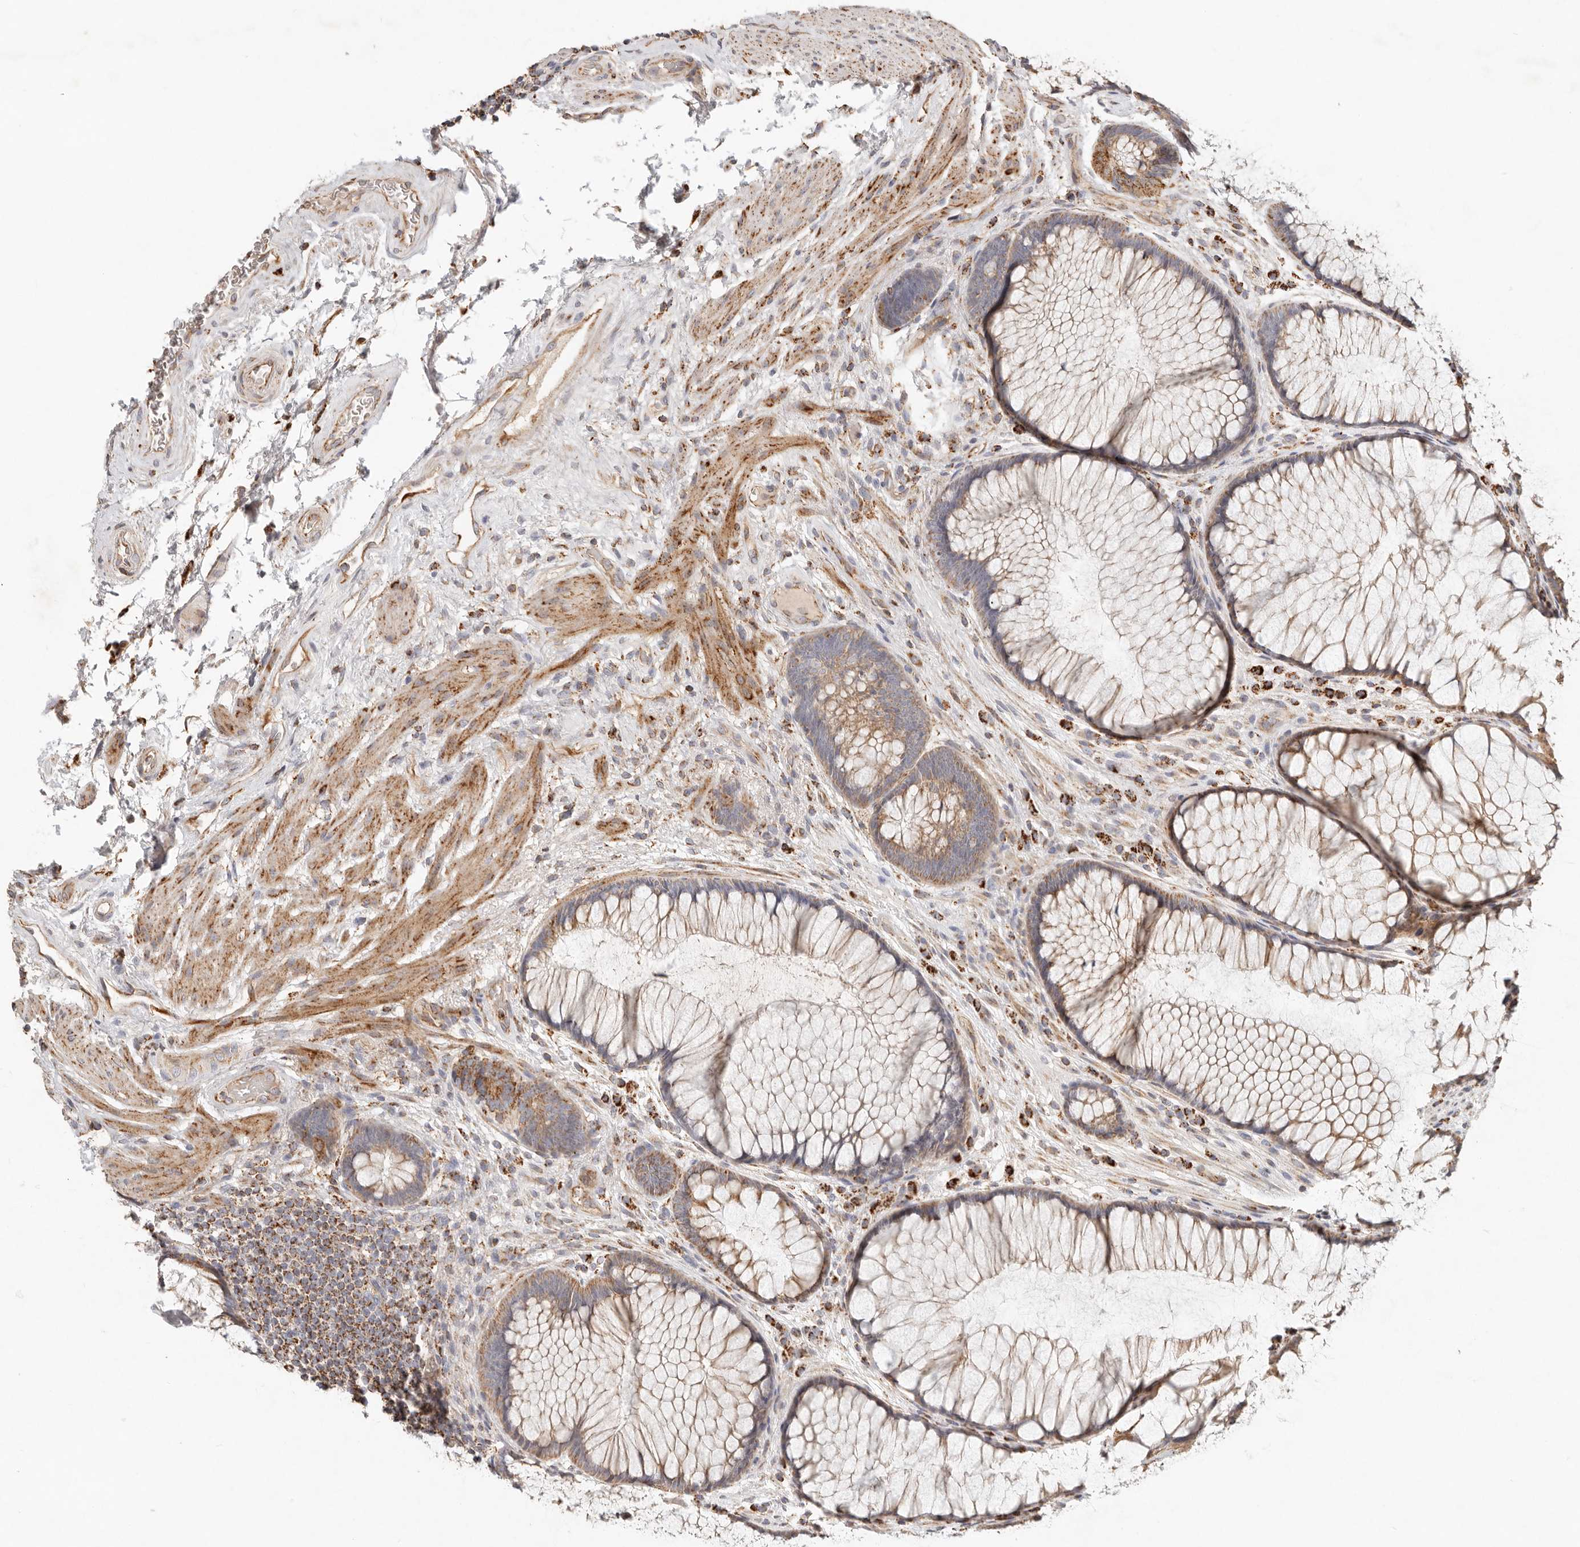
{"staining": {"intensity": "strong", "quantity": ">75%", "location": "cytoplasmic/membranous"}, "tissue": "rectum", "cell_type": "Glandular cells", "image_type": "normal", "snomed": [{"axis": "morphology", "description": "Normal tissue, NOS"}, {"axis": "topography", "description": "Rectum"}], "caption": "The histopathology image shows a brown stain indicating the presence of a protein in the cytoplasmic/membranous of glandular cells in rectum.", "gene": "ARHGEF10L", "patient": {"sex": "male", "age": 51}}